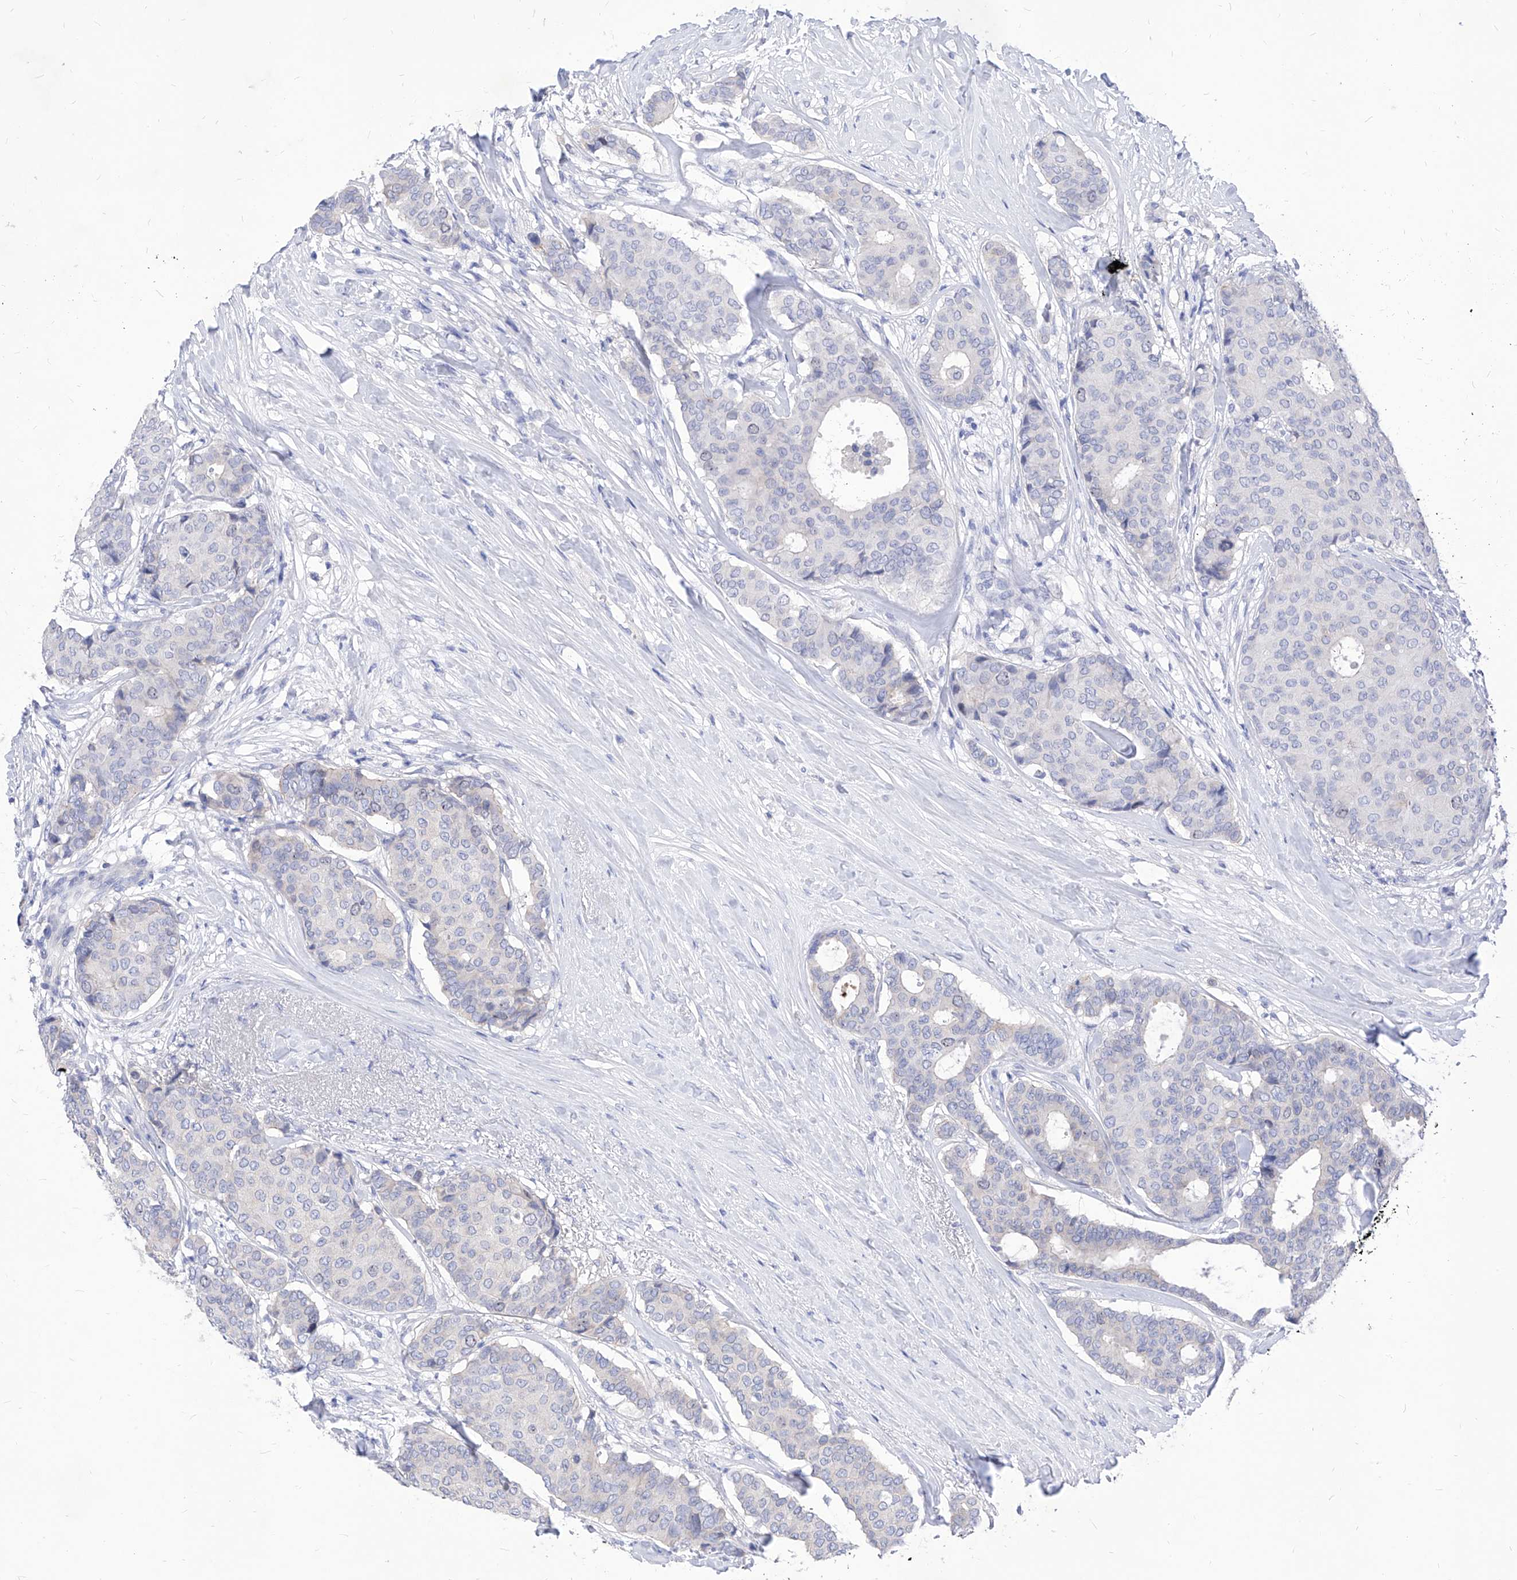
{"staining": {"intensity": "negative", "quantity": "none", "location": "none"}, "tissue": "breast cancer", "cell_type": "Tumor cells", "image_type": "cancer", "snomed": [{"axis": "morphology", "description": "Duct carcinoma"}, {"axis": "topography", "description": "Breast"}], "caption": "This photomicrograph is of breast intraductal carcinoma stained with immunohistochemistry to label a protein in brown with the nuclei are counter-stained blue. There is no staining in tumor cells.", "gene": "VAX1", "patient": {"sex": "female", "age": 75}}